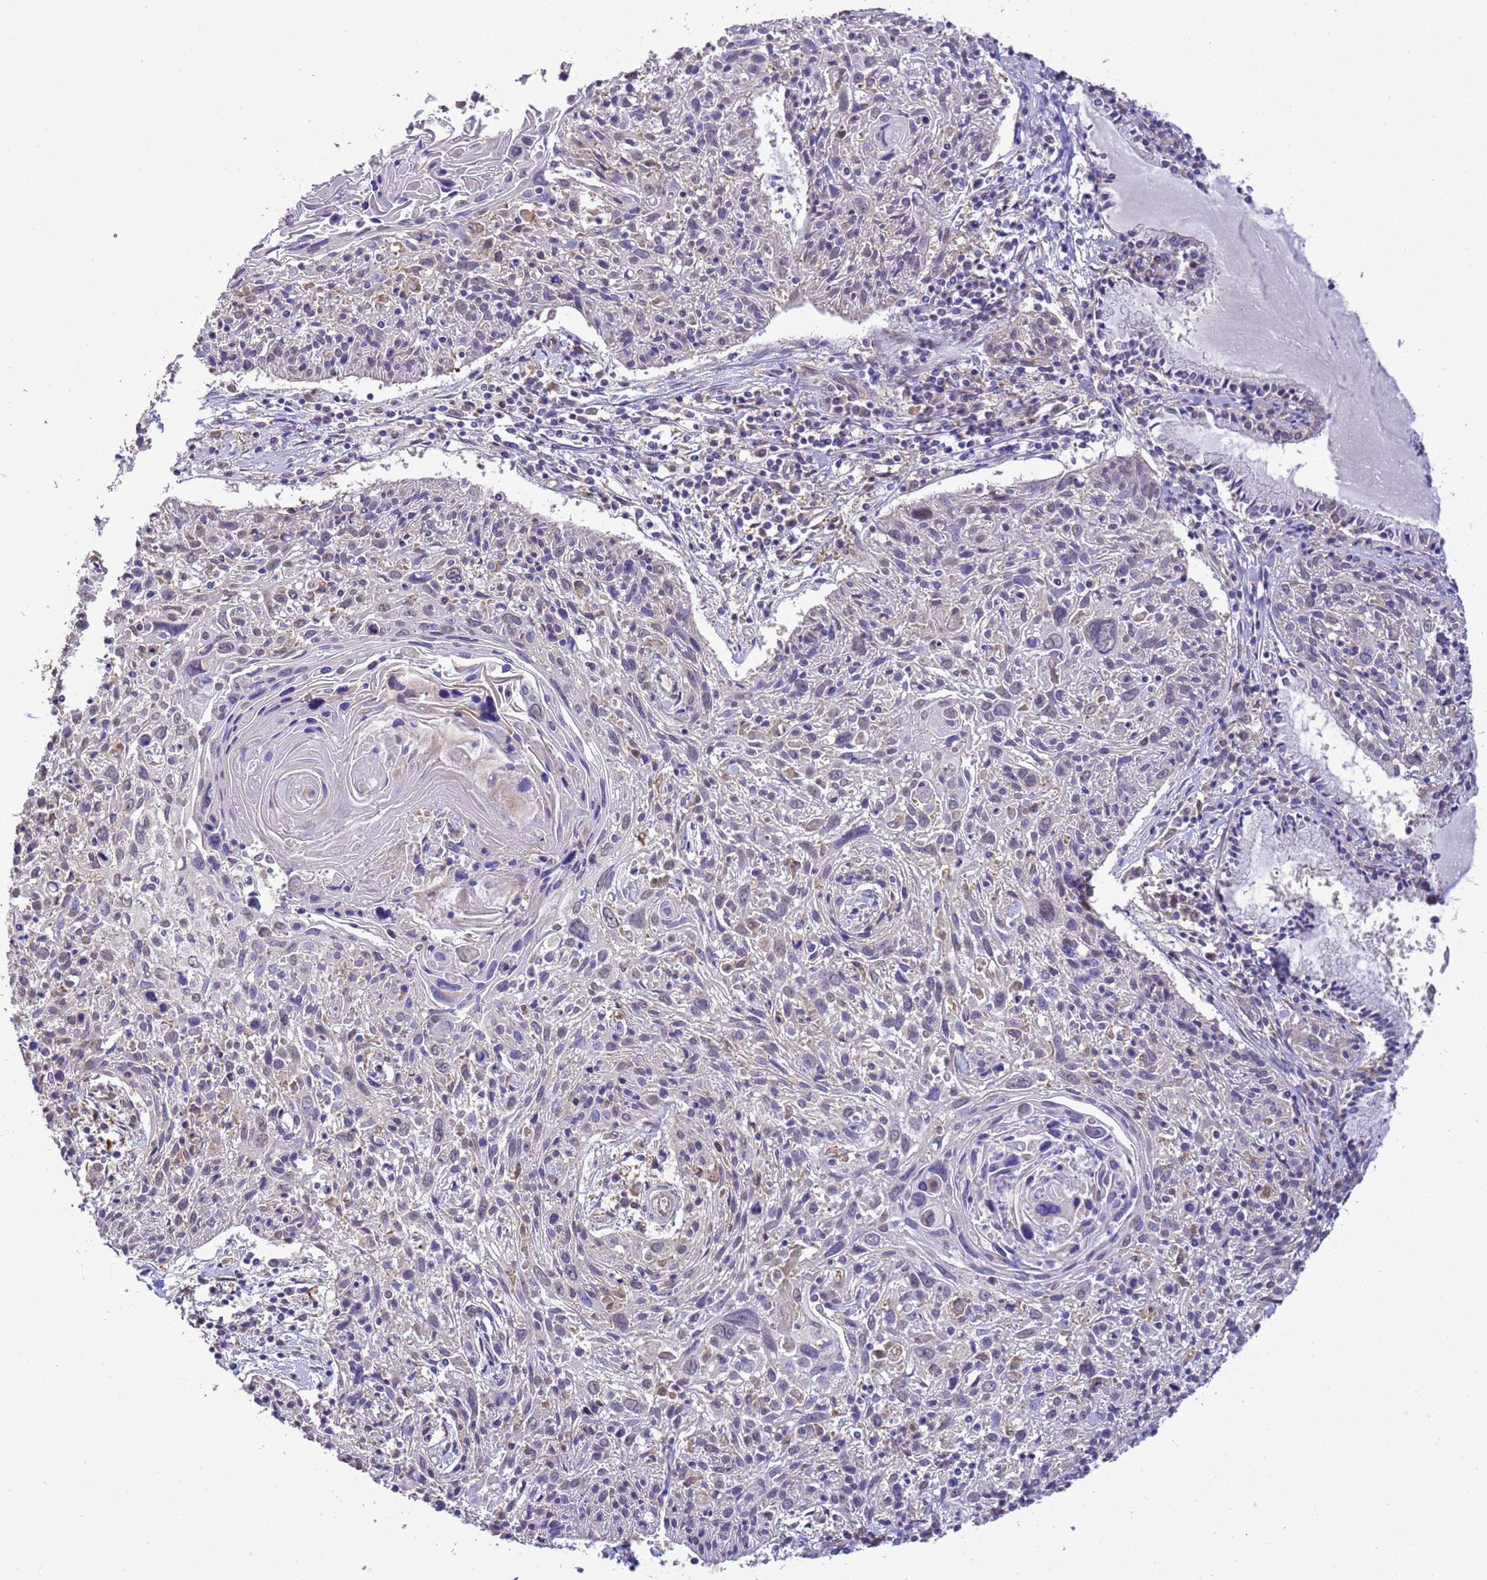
{"staining": {"intensity": "negative", "quantity": "none", "location": "none"}, "tissue": "cervical cancer", "cell_type": "Tumor cells", "image_type": "cancer", "snomed": [{"axis": "morphology", "description": "Squamous cell carcinoma, NOS"}, {"axis": "topography", "description": "Cervix"}], "caption": "There is no significant expression in tumor cells of cervical cancer.", "gene": "NPHP1", "patient": {"sex": "female", "age": 51}}